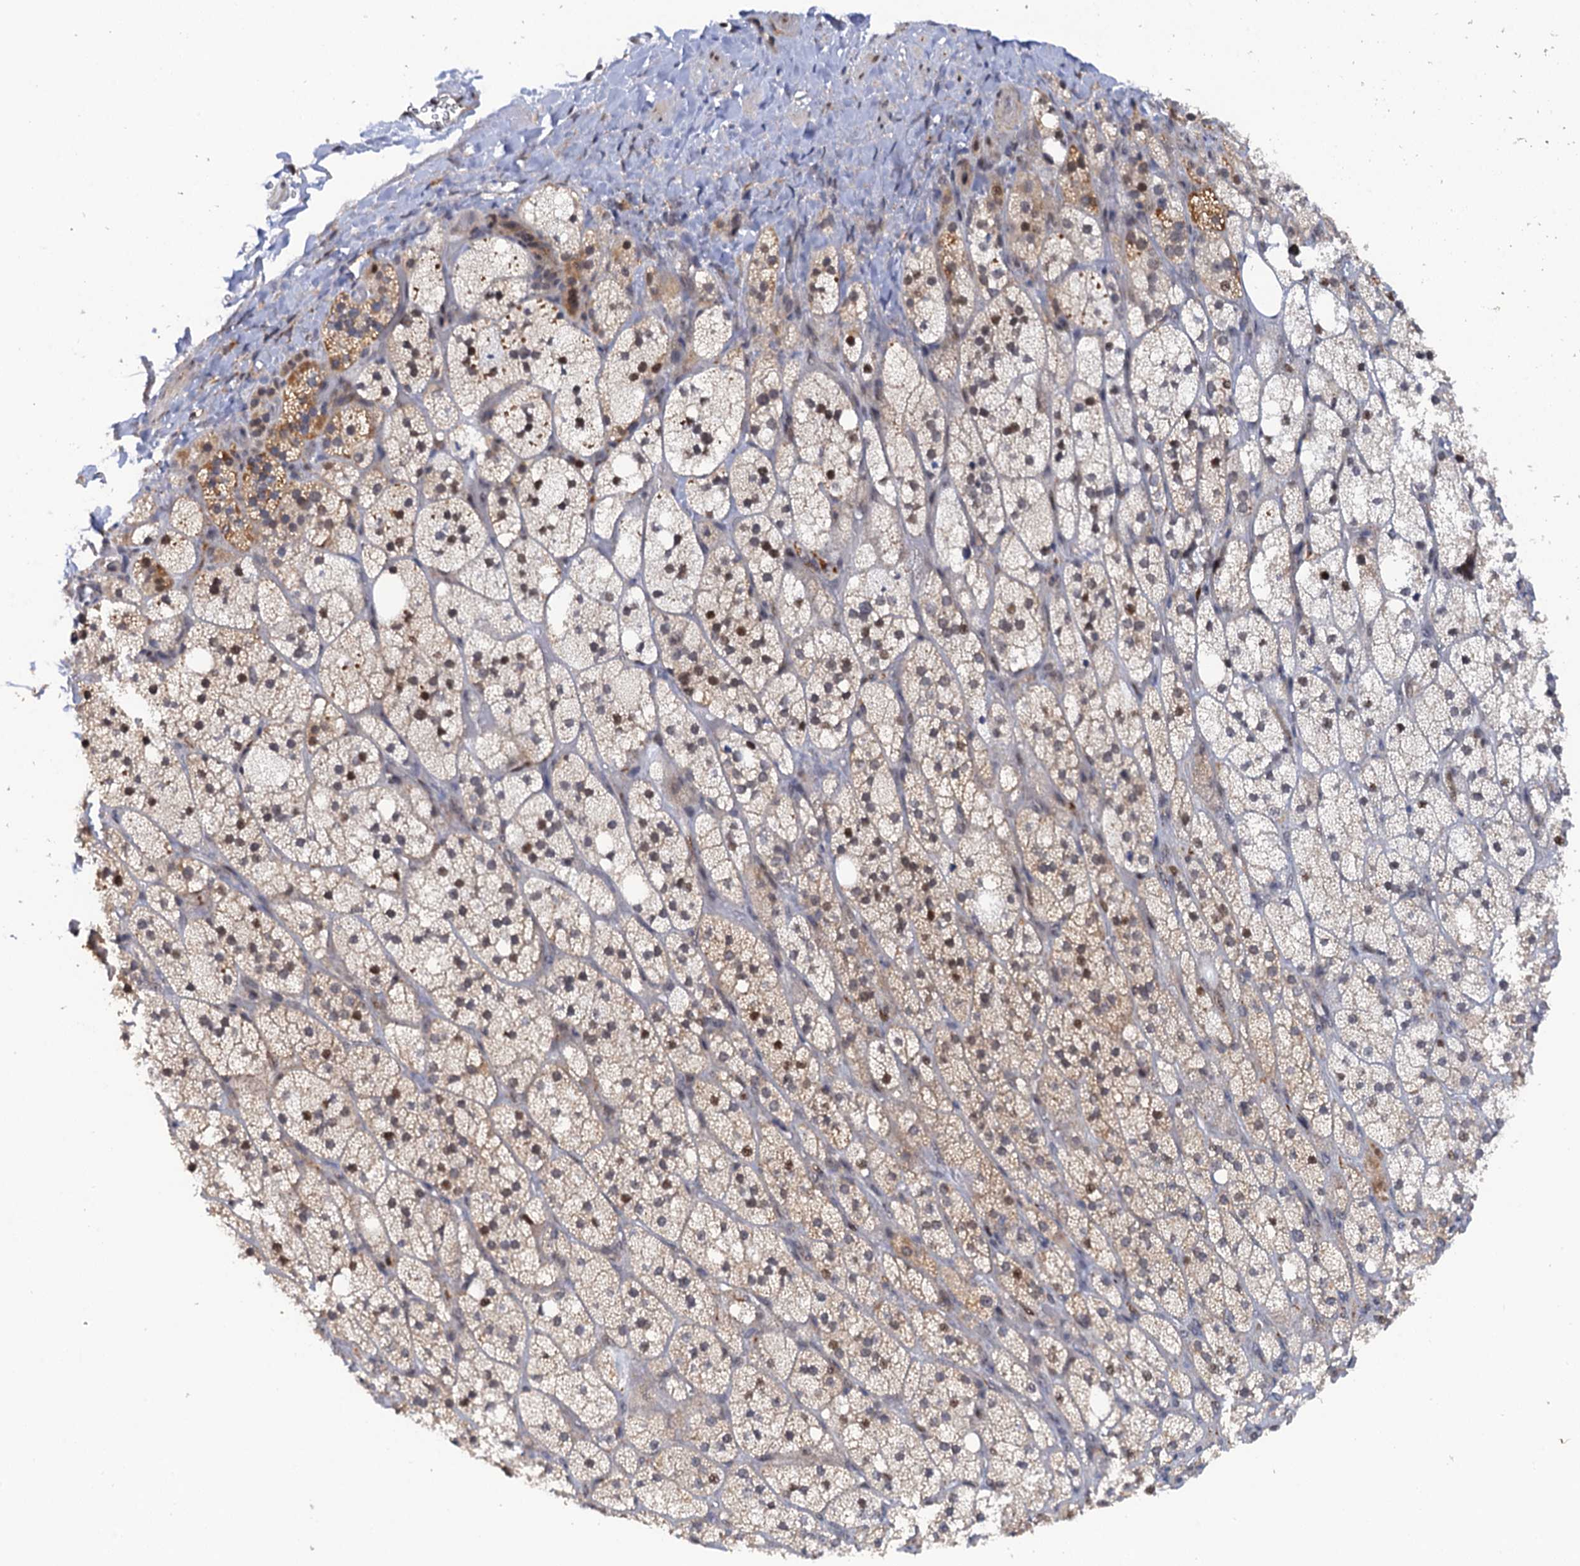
{"staining": {"intensity": "moderate", "quantity": "25%-75%", "location": "nuclear"}, "tissue": "adrenal gland", "cell_type": "Glandular cells", "image_type": "normal", "snomed": [{"axis": "morphology", "description": "Normal tissue, NOS"}, {"axis": "topography", "description": "Adrenal gland"}], "caption": "This micrograph shows IHC staining of unremarkable human adrenal gland, with medium moderate nuclear positivity in about 25%-75% of glandular cells.", "gene": "ZAR1L", "patient": {"sex": "male", "age": 61}}